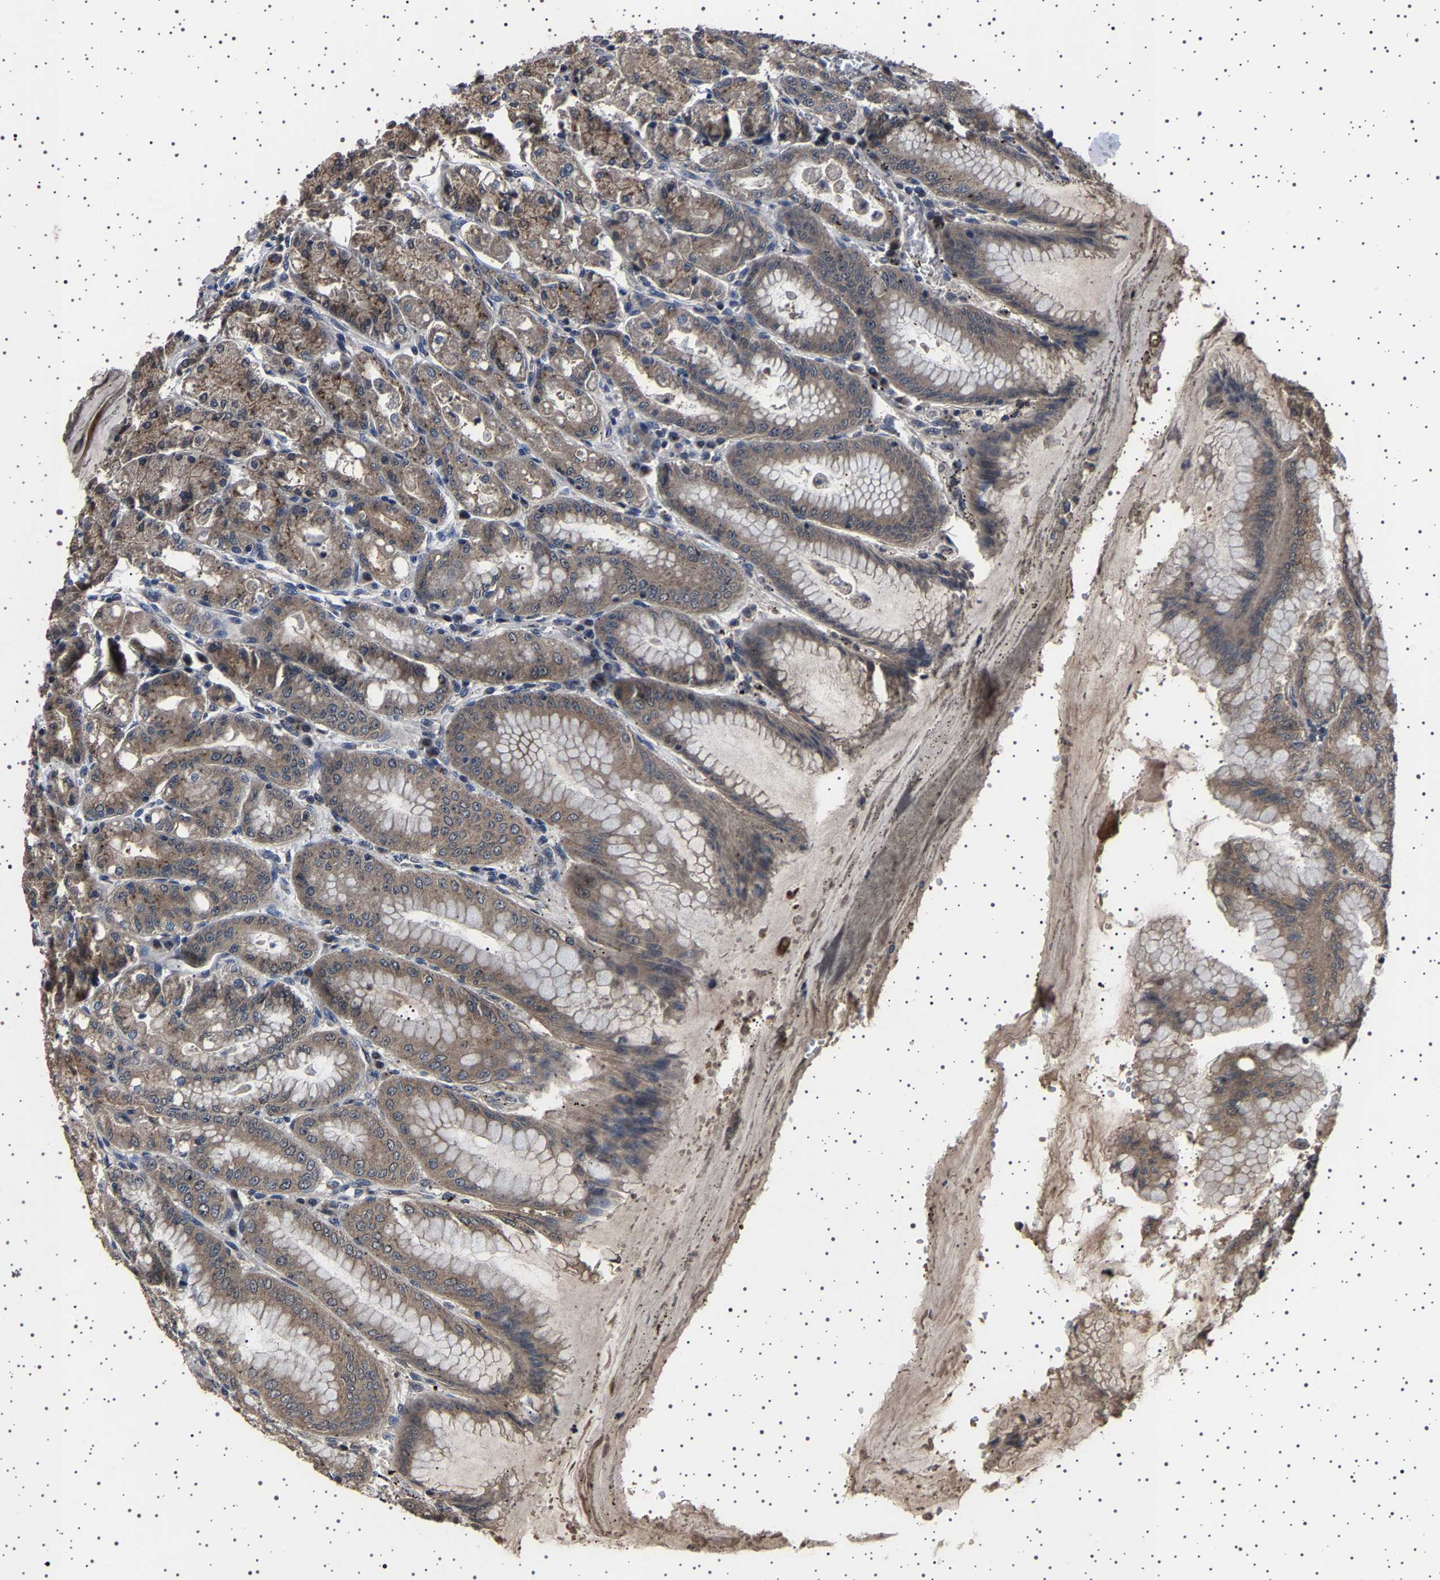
{"staining": {"intensity": "moderate", "quantity": ">75%", "location": "cytoplasmic/membranous"}, "tissue": "stomach", "cell_type": "Glandular cells", "image_type": "normal", "snomed": [{"axis": "morphology", "description": "Normal tissue, NOS"}, {"axis": "topography", "description": "Stomach, lower"}], "caption": "This is a micrograph of immunohistochemistry (IHC) staining of unremarkable stomach, which shows moderate staining in the cytoplasmic/membranous of glandular cells.", "gene": "NCKAP1", "patient": {"sex": "male", "age": 71}}